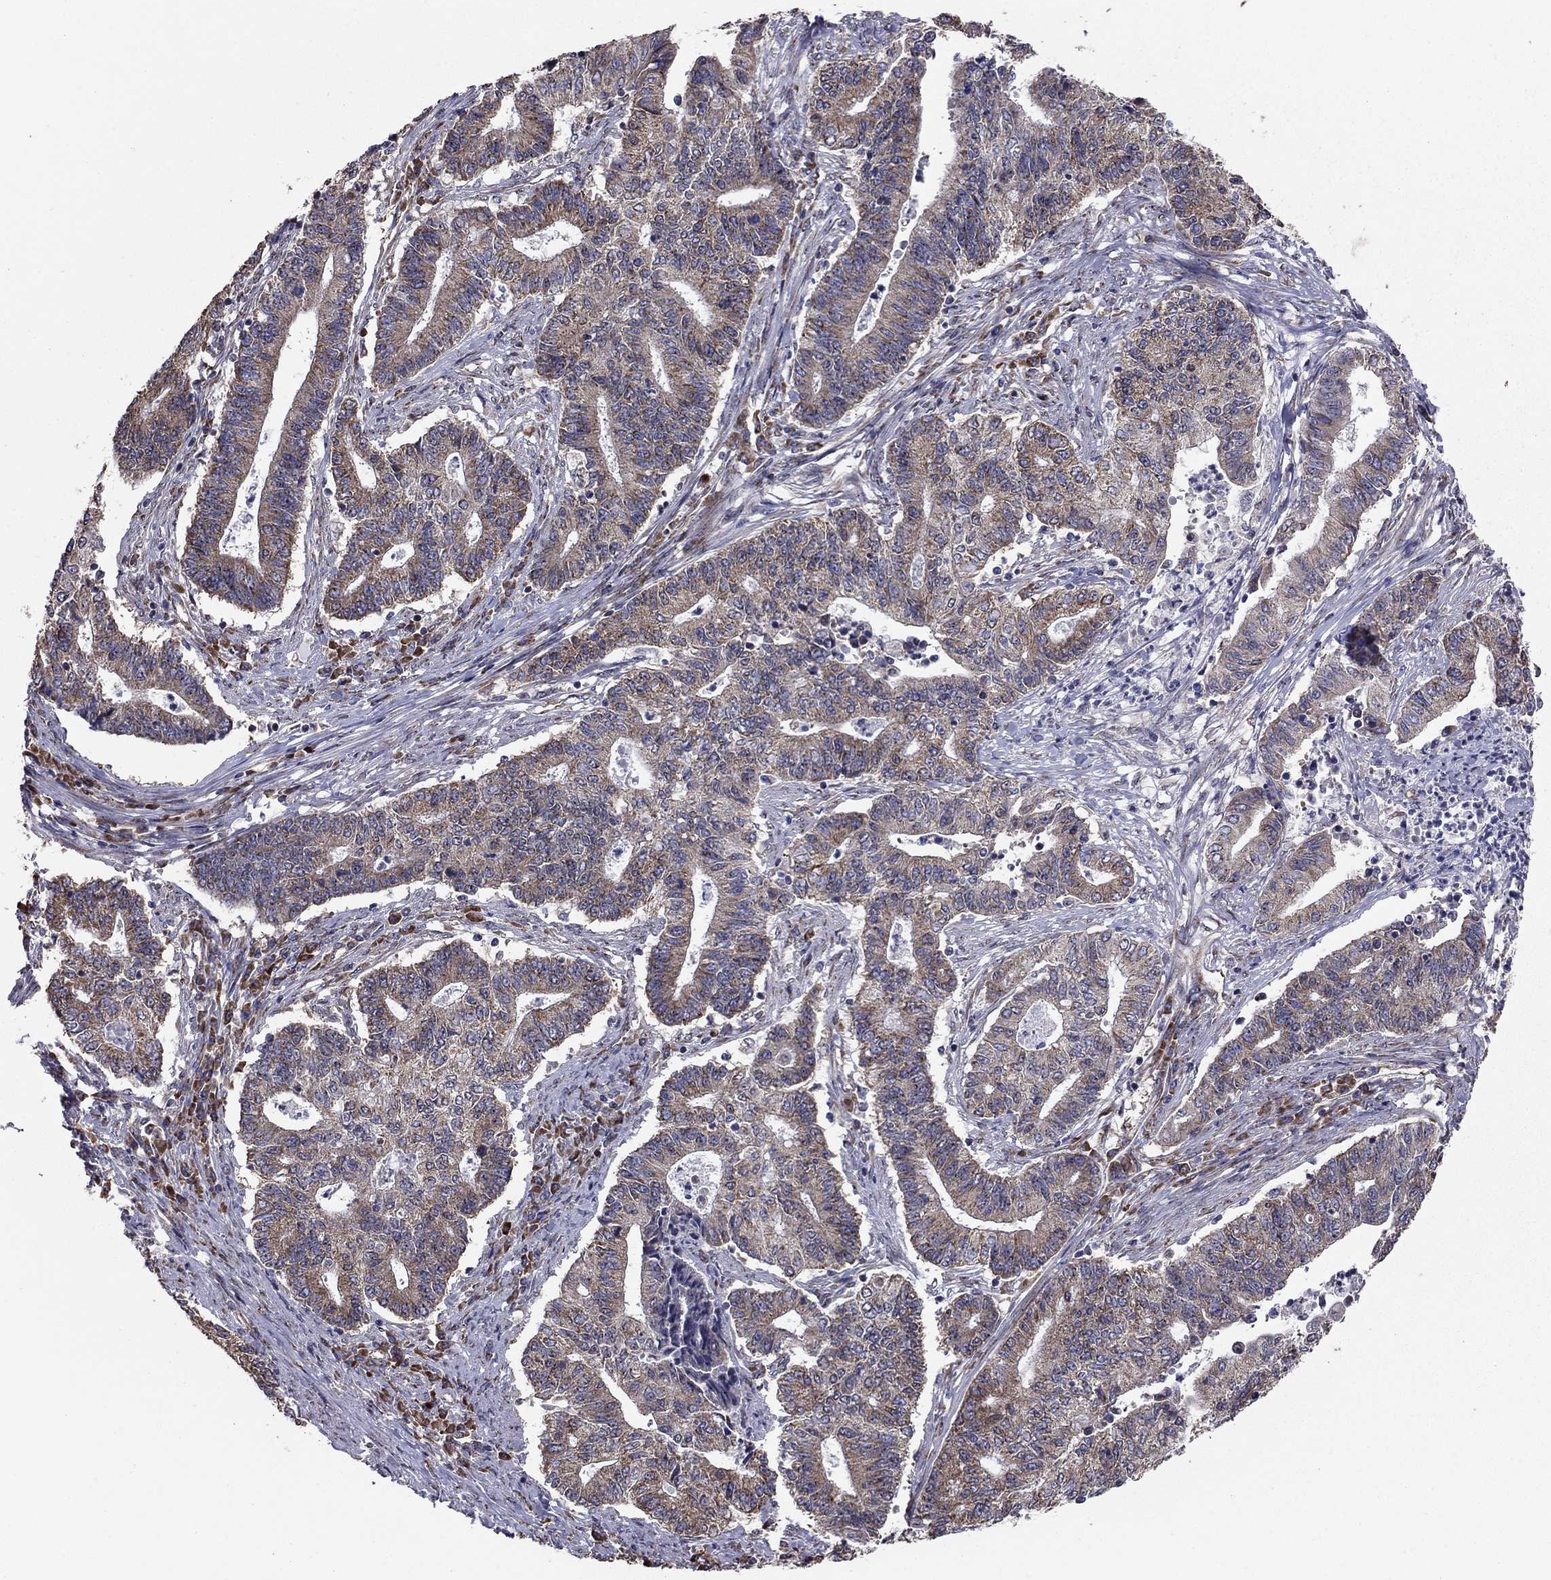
{"staining": {"intensity": "weak", "quantity": "25%-75%", "location": "cytoplasmic/membranous"}, "tissue": "endometrial cancer", "cell_type": "Tumor cells", "image_type": "cancer", "snomed": [{"axis": "morphology", "description": "Adenocarcinoma, NOS"}, {"axis": "topography", "description": "Uterus"}, {"axis": "topography", "description": "Endometrium"}], "caption": "An immunohistochemistry image of tumor tissue is shown. Protein staining in brown labels weak cytoplasmic/membranous positivity in endometrial cancer (adenocarcinoma) within tumor cells.", "gene": "NKIRAS1", "patient": {"sex": "female", "age": 54}}